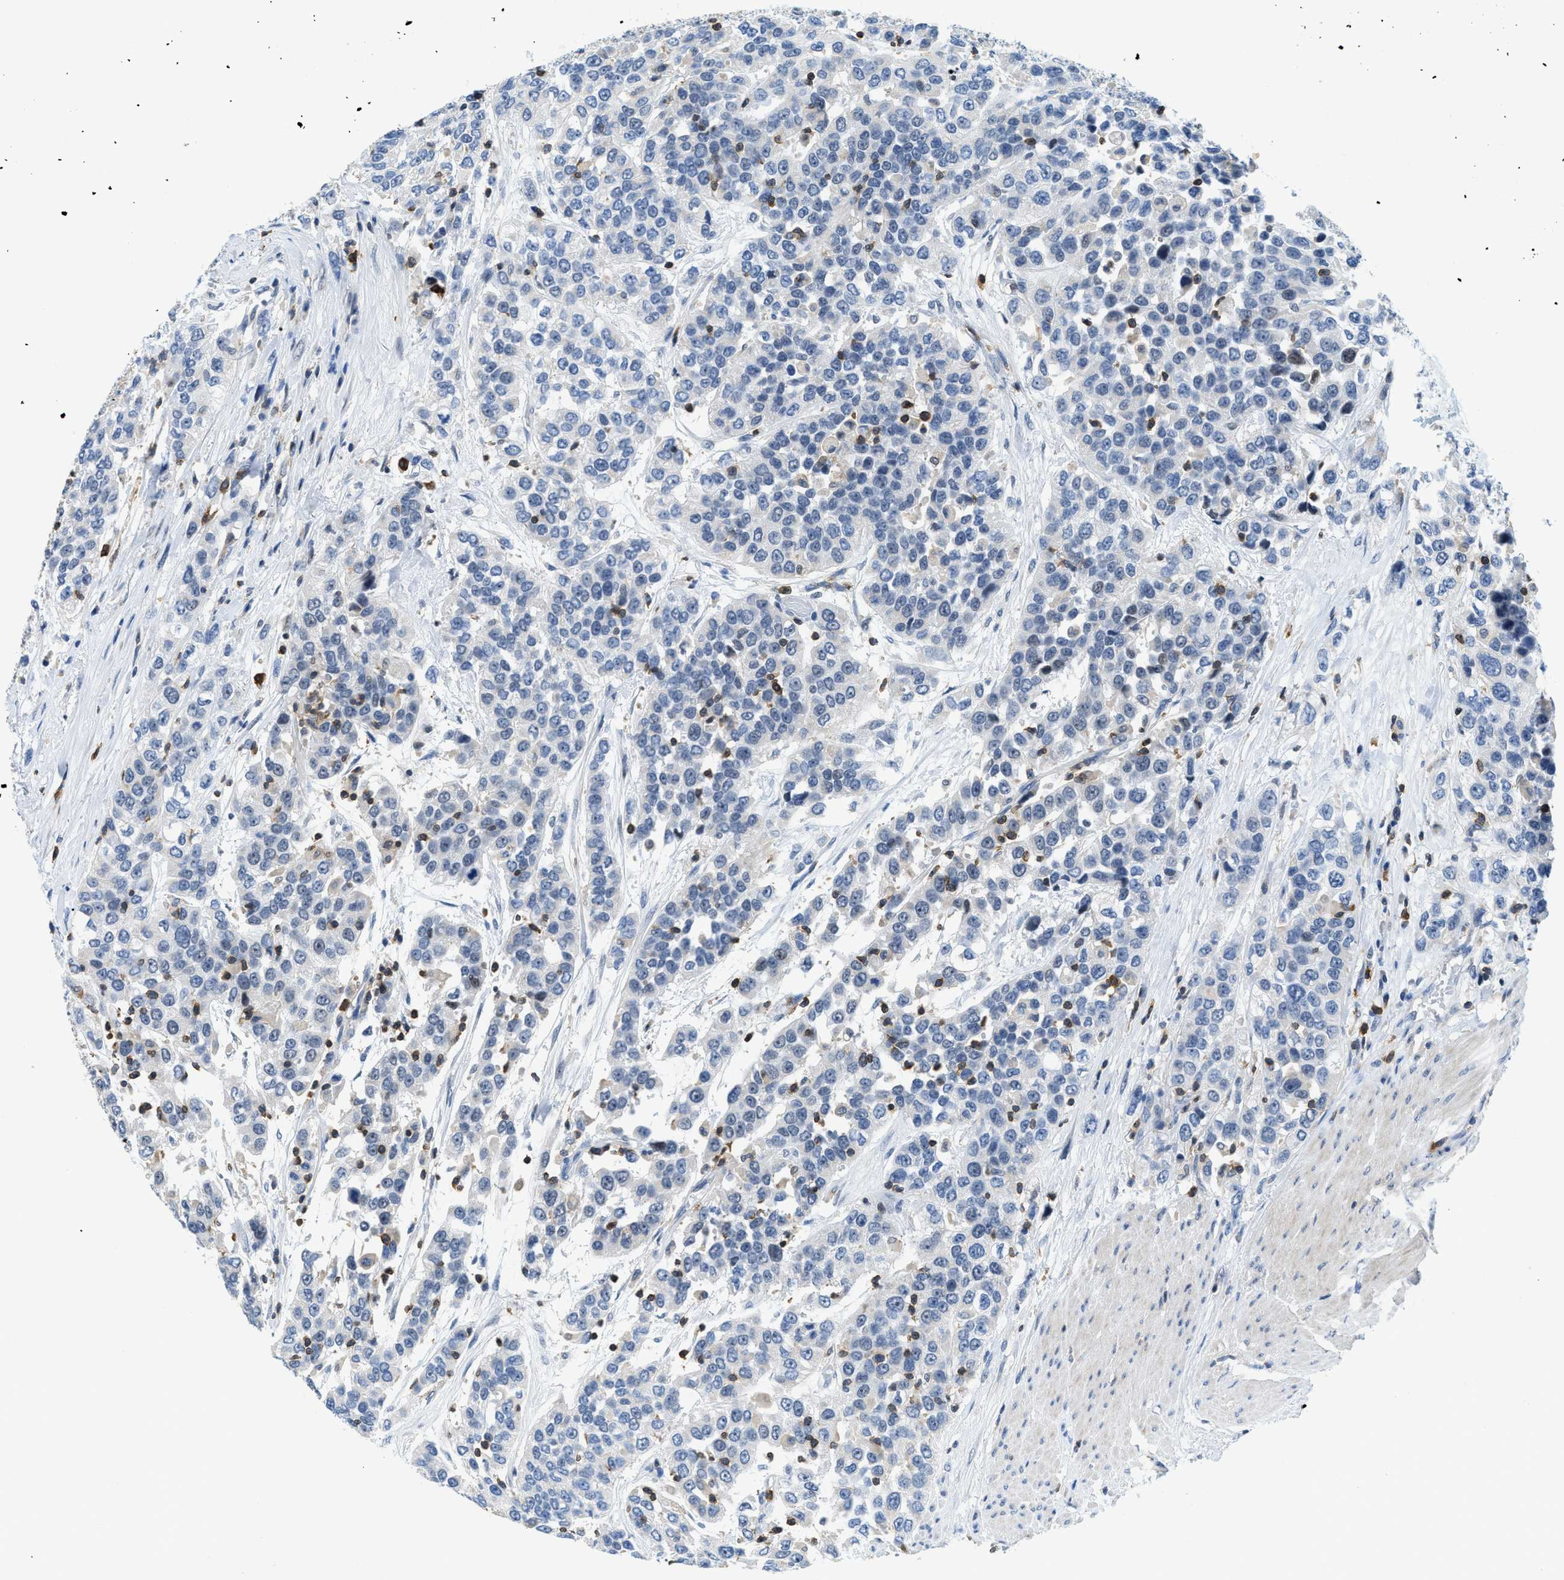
{"staining": {"intensity": "negative", "quantity": "none", "location": "none"}, "tissue": "urothelial cancer", "cell_type": "Tumor cells", "image_type": "cancer", "snomed": [{"axis": "morphology", "description": "Urothelial carcinoma, High grade"}, {"axis": "topography", "description": "Urinary bladder"}], "caption": "Urothelial cancer was stained to show a protein in brown. There is no significant staining in tumor cells.", "gene": "FAM151A", "patient": {"sex": "female", "age": 80}}